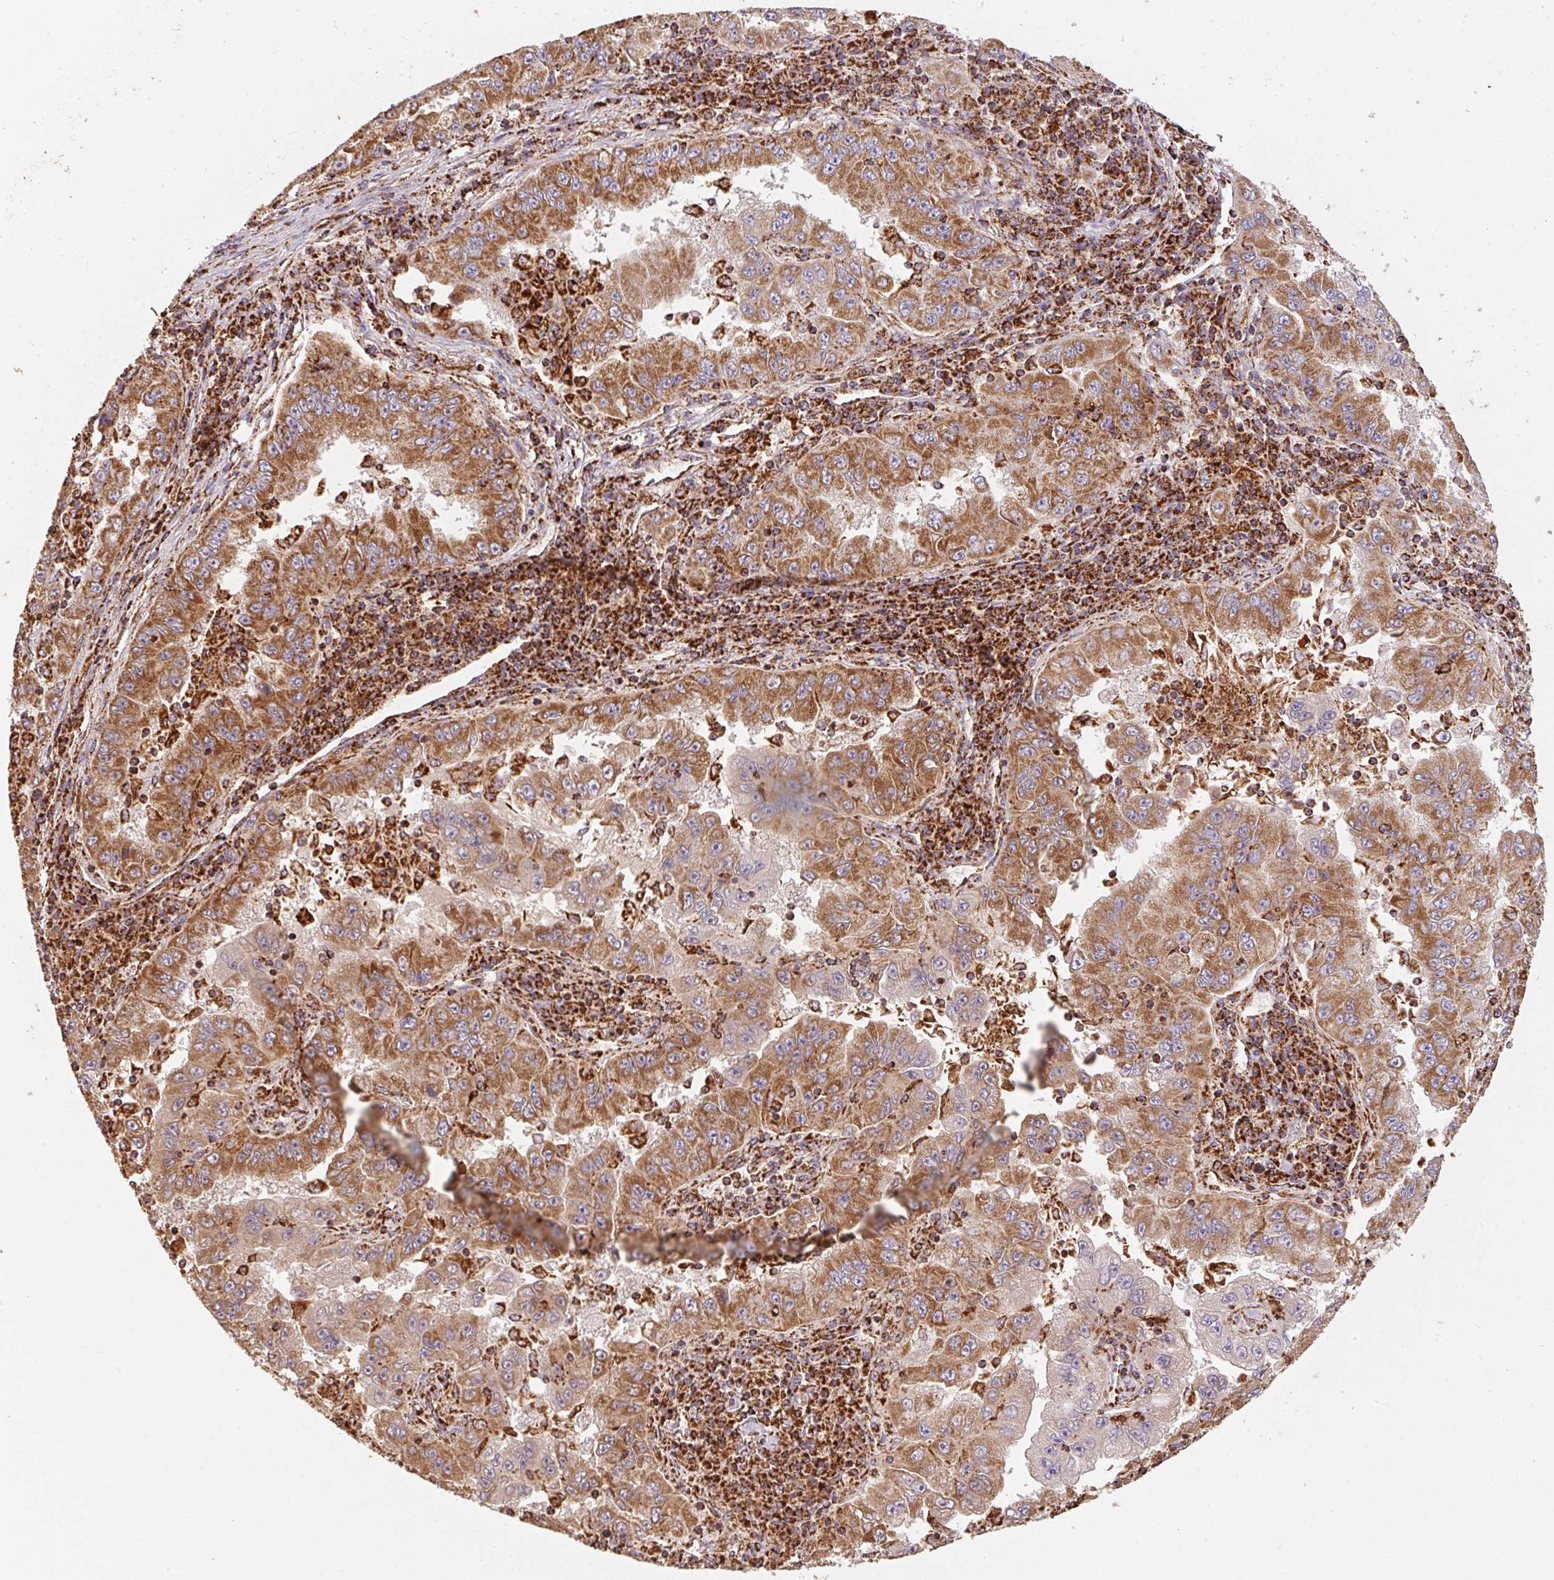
{"staining": {"intensity": "strong", "quantity": ">75%", "location": "cytoplasmic/membranous"}, "tissue": "lung cancer", "cell_type": "Tumor cells", "image_type": "cancer", "snomed": [{"axis": "morphology", "description": "Adenocarcinoma, NOS"}, {"axis": "morphology", "description": "Adenocarcinoma primary or metastatic"}, {"axis": "topography", "description": "Lung"}], "caption": "A high amount of strong cytoplasmic/membranous expression is appreciated in about >75% of tumor cells in lung cancer tissue.", "gene": "NDUFS2", "patient": {"sex": "male", "age": 74}}